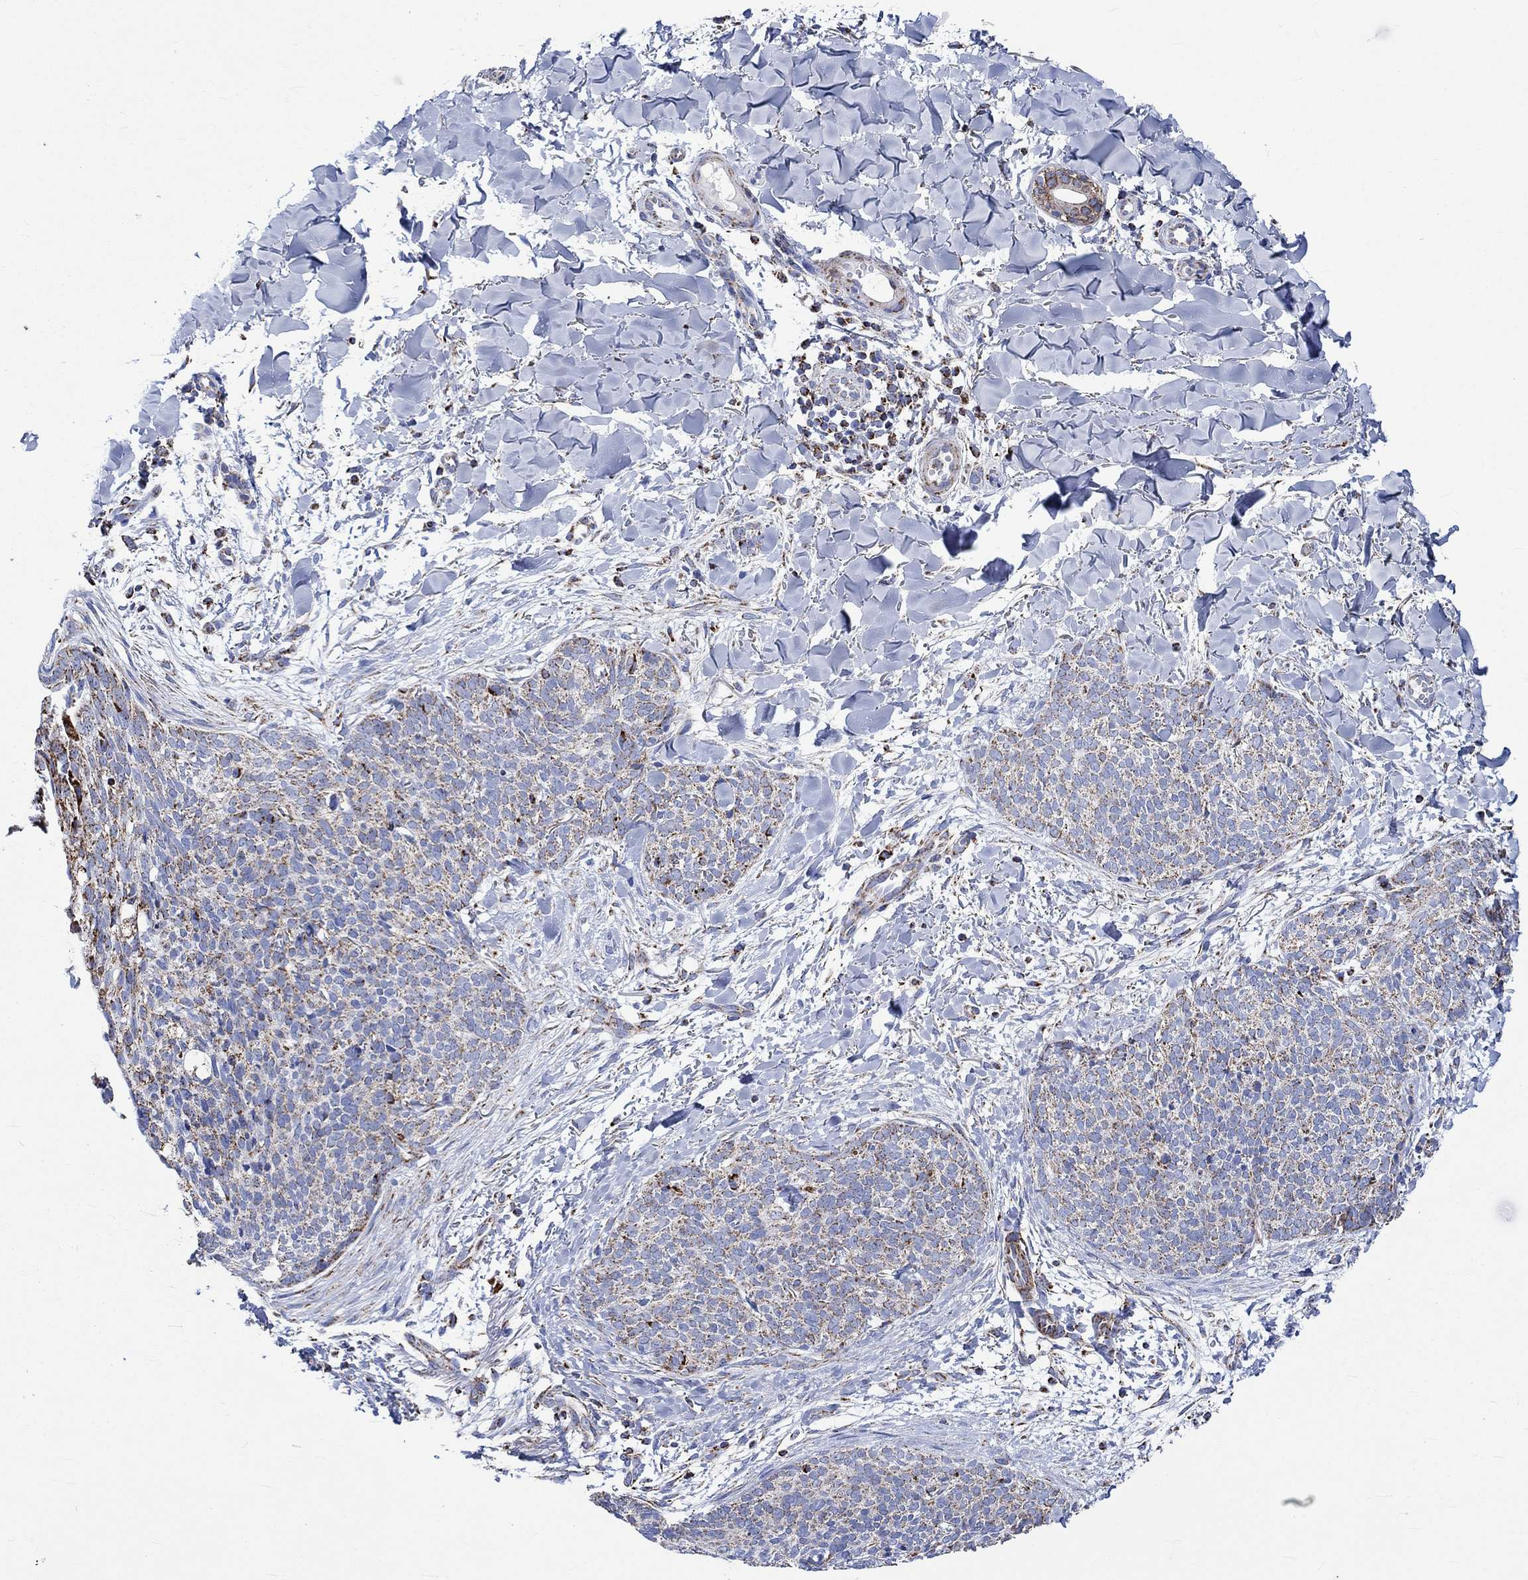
{"staining": {"intensity": "strong", "quantity": "<25%", "location": "cytoplasmic/membranous"}, "tissue": "skin cancer", "cell_type": "Tumor cells", "image_type": "cancer", "snomed": [{"axis": "morphology", "description": "Basal cell carcinoma"}, {"axis": "topography", "description": "Skin"}], "caption": "IHC photomicrograph of basal cell carcinoma (skin) stained for a protein (brown), which reveals medium levels of strong cytoplasmic/membranous positivity in approximately <25% of tumor cells.", "gene": "RCE1", "patient": {"sex": "male", "age": 64}}